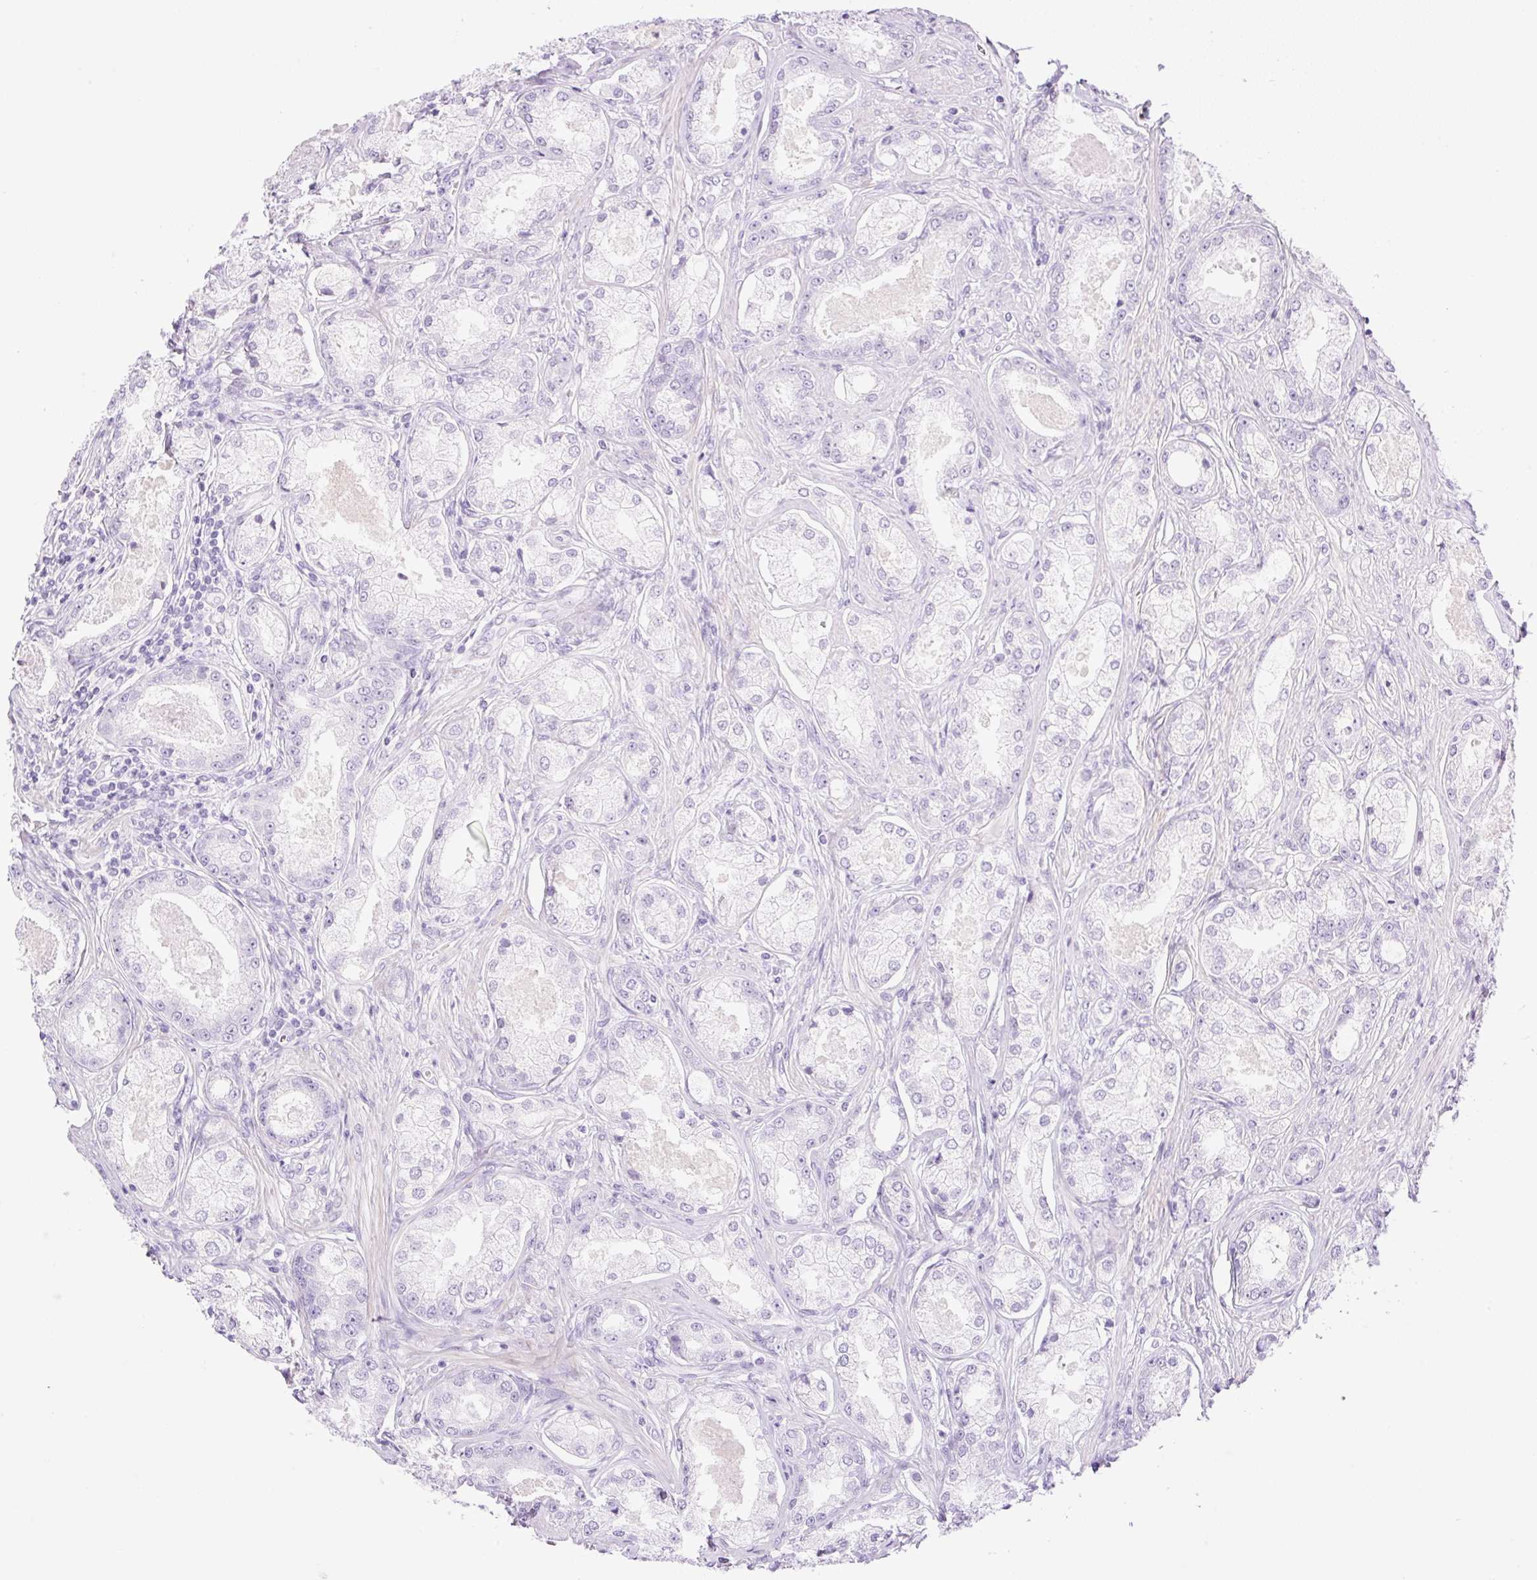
{"staining": {"intensity": "negative", "quantity": "none", "location": "none"}, "tissue": "prostate cancer", "cell_type": "Tumor cells", "image_type": "cancer", "snomed": [{"axis": "morphology", "description": "Adenocarcinoma, Low grade"}, {"axis": "topography", "description": "Prostate"}], "caption": "Immunohistochemistry photomicrograph of neoplastic tissue: human prostate cancer (adenocarcinoma (low-grade)) stained with DAB exhibits no significant protein positivity in tumor cells.", "gene": "PALM3", "patient": {"sex": "male", "age": 68}}